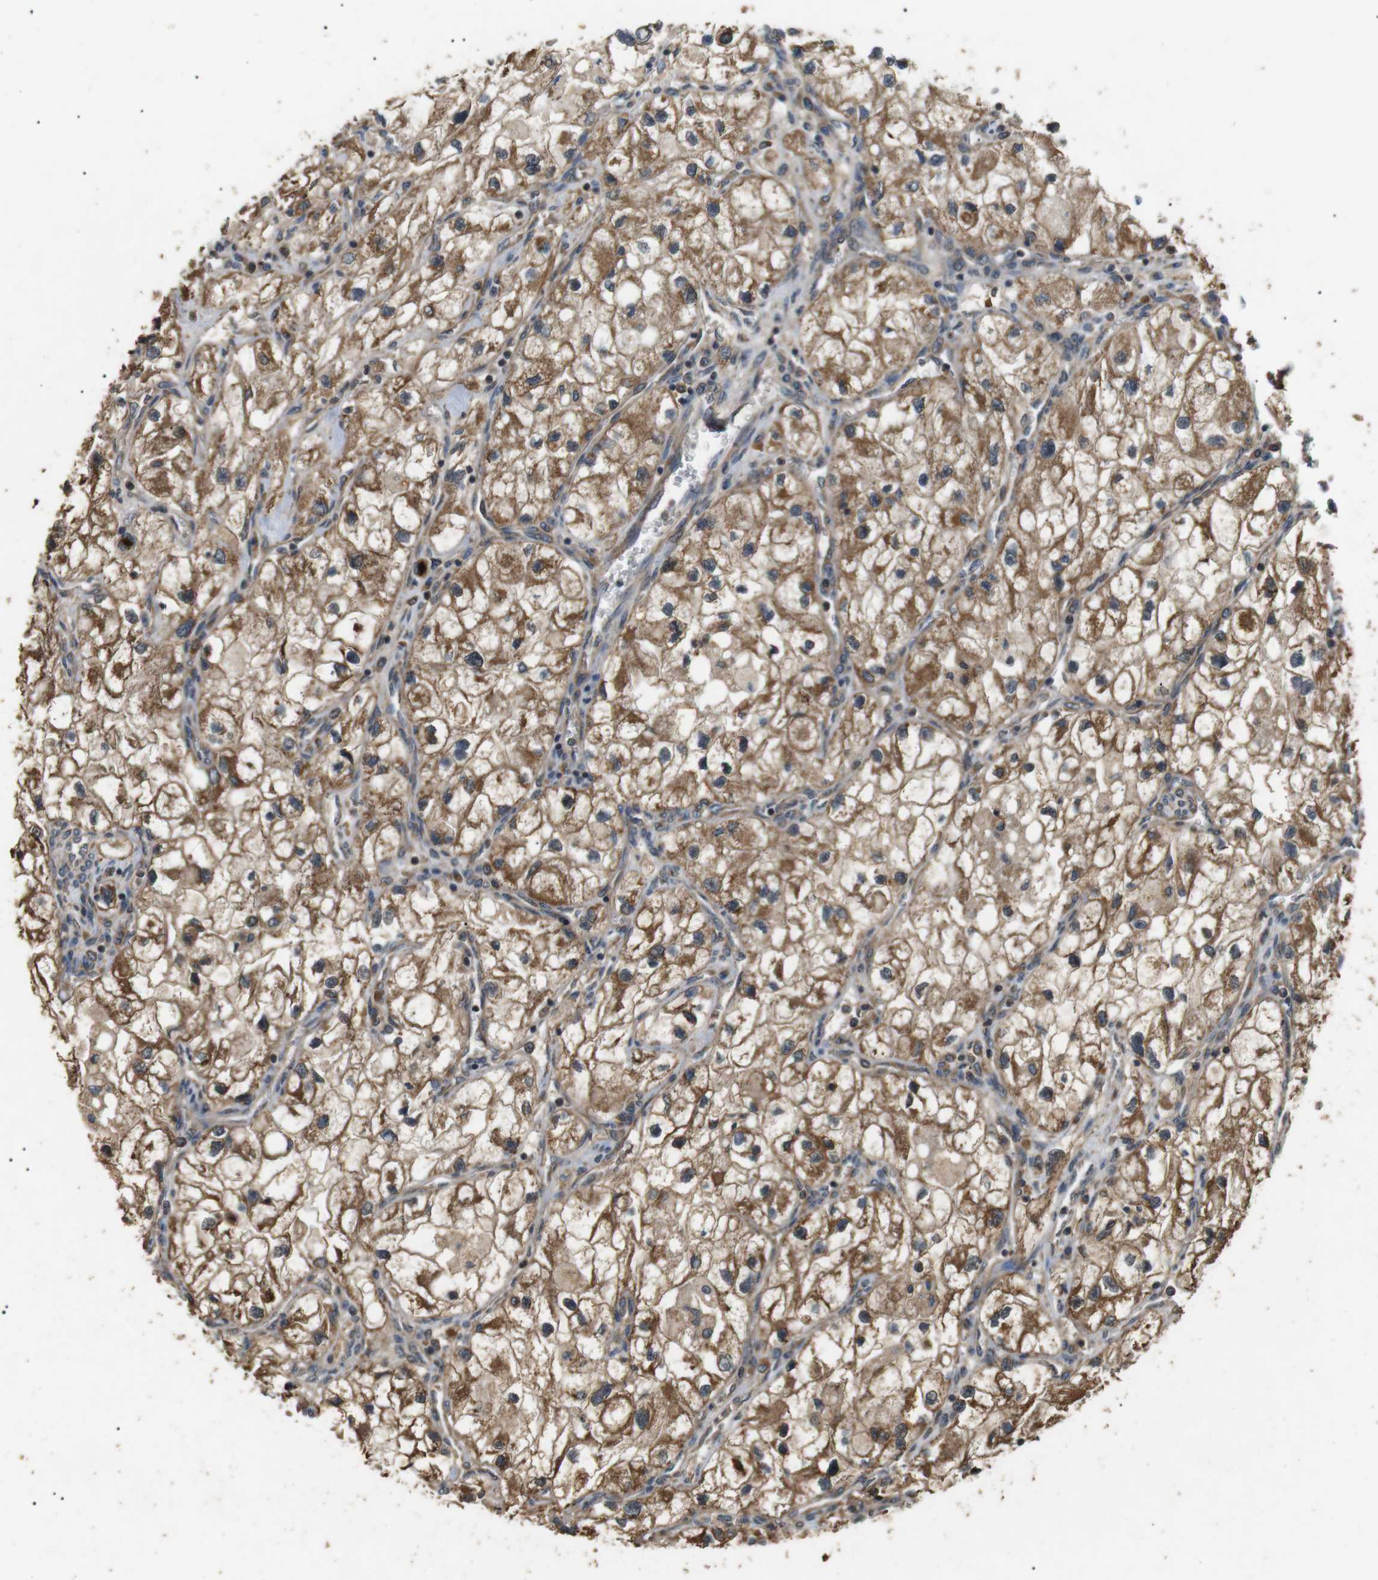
{"staining": {"intensity": "moderate", "quantity": ">75%", "location": "cytoplasmic/membranous"}, "tissue": "renal cancer", "cell_type": "Tumor cells", "image_type": "cancer", "snomed": [{"axis": "morphology", "description": "Adenocarcinoma, NOS"}, {"axis": "topography", "description": "Kidney"}], "caption": "Tumor cells show medium levels of moderate cytoplasmic/membranous expression in approximately >75% of cells in human renal cancer (adenocarcinoma).", "gene": "TBC1D15", "patient": {"sex": "female", "age": 70}}